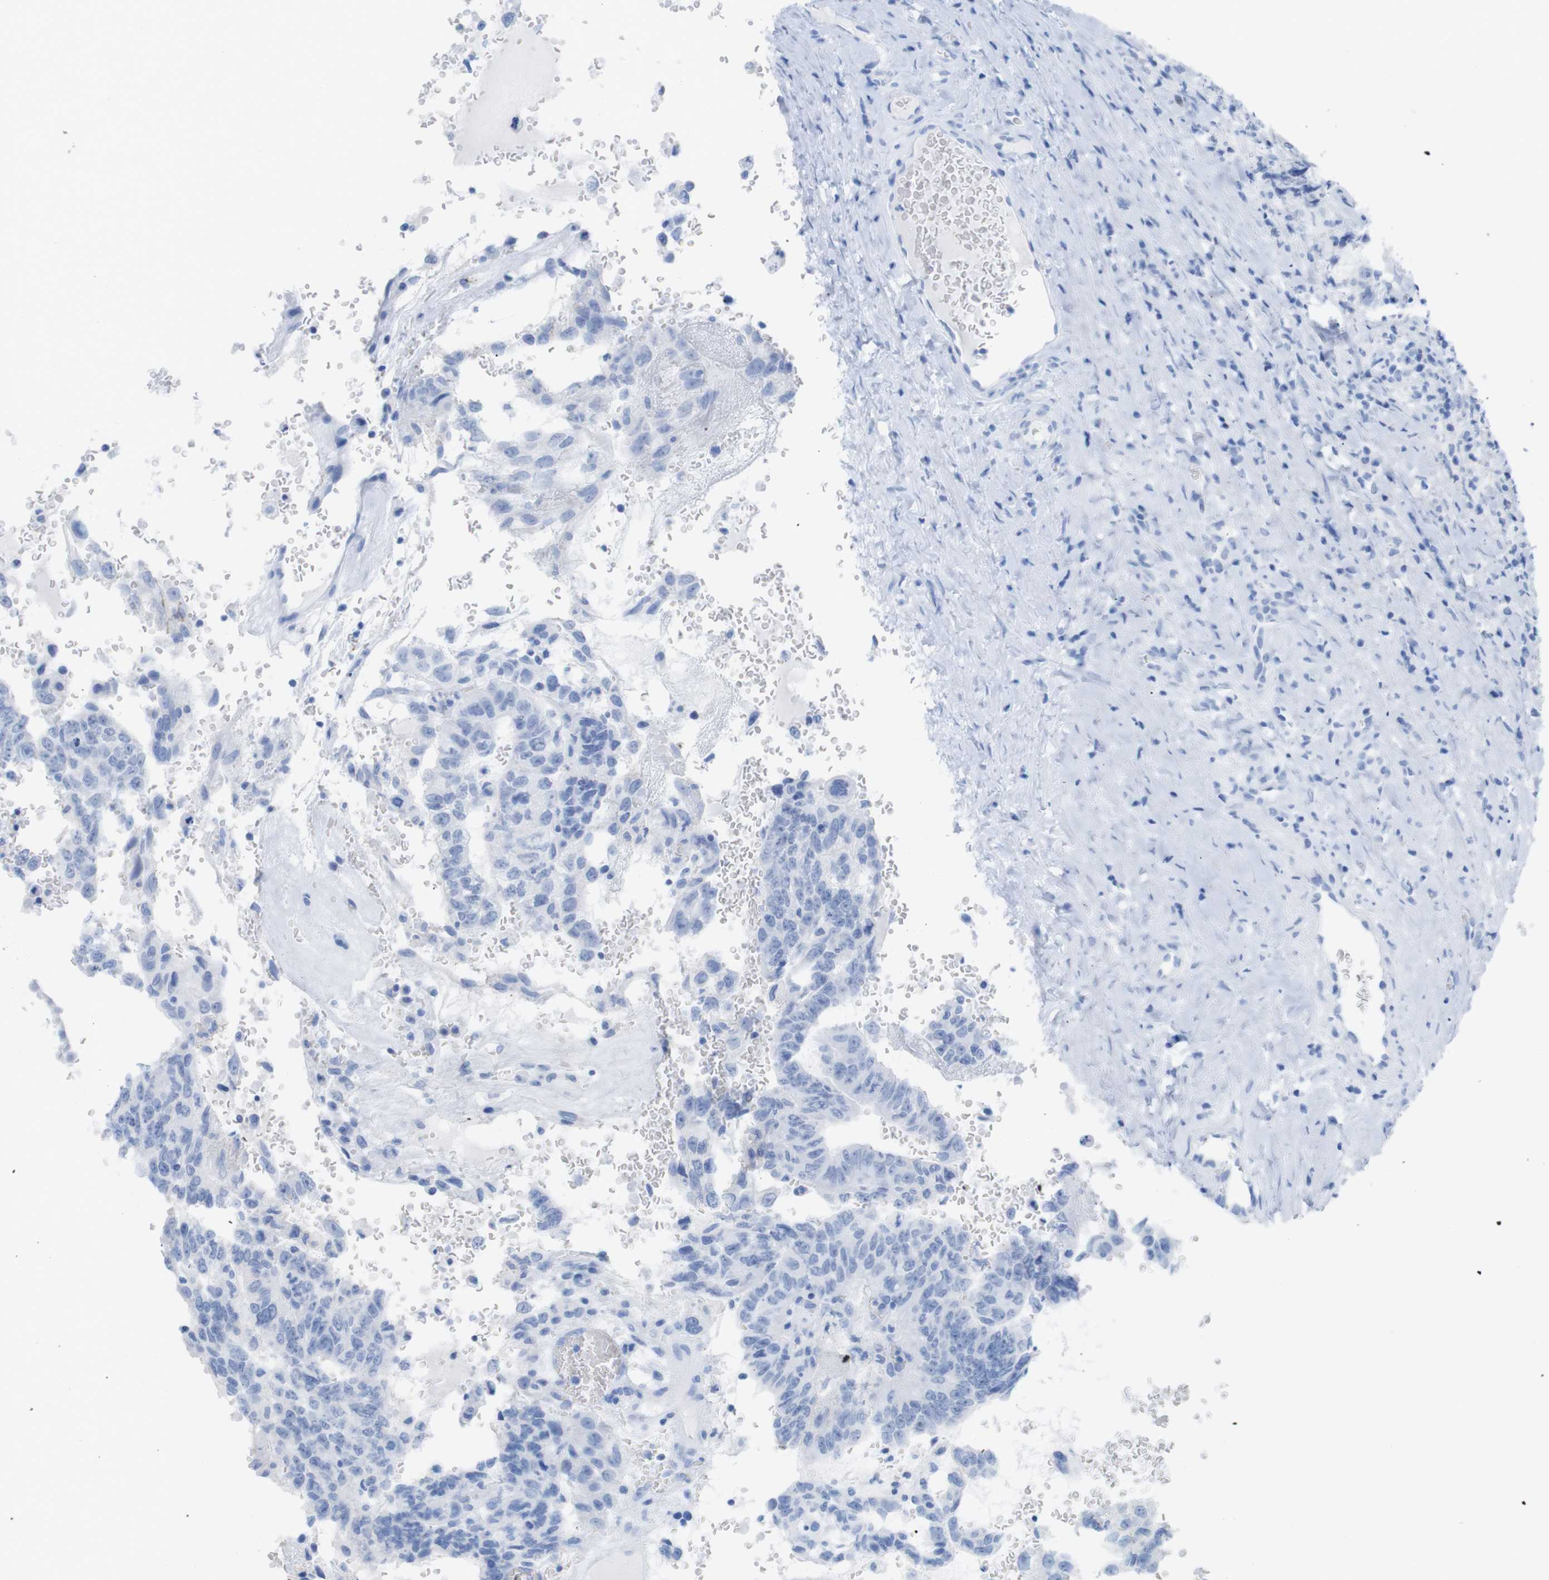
{"staining": {"intensity": "negative", "quantity": "none", "location": "none"}, "tissue": "testis cancer", "cell_type": "Tumor cells", "image_type": "cancer", "snomed": [{"axis": "morphology", "description": "Seminoma, NOS"}, {"axis": "morphology", "description": "Carcinoma, Embryonal, NOS"}, {"axis": "topography", "description": "Testis"}], "caption": "Testis embryonal carcinoma was stained to show a protein in brown. There is no significant staining in tumor cells.", "gene": "MYH7", "patient": {"sex": "male", "age": 52}}